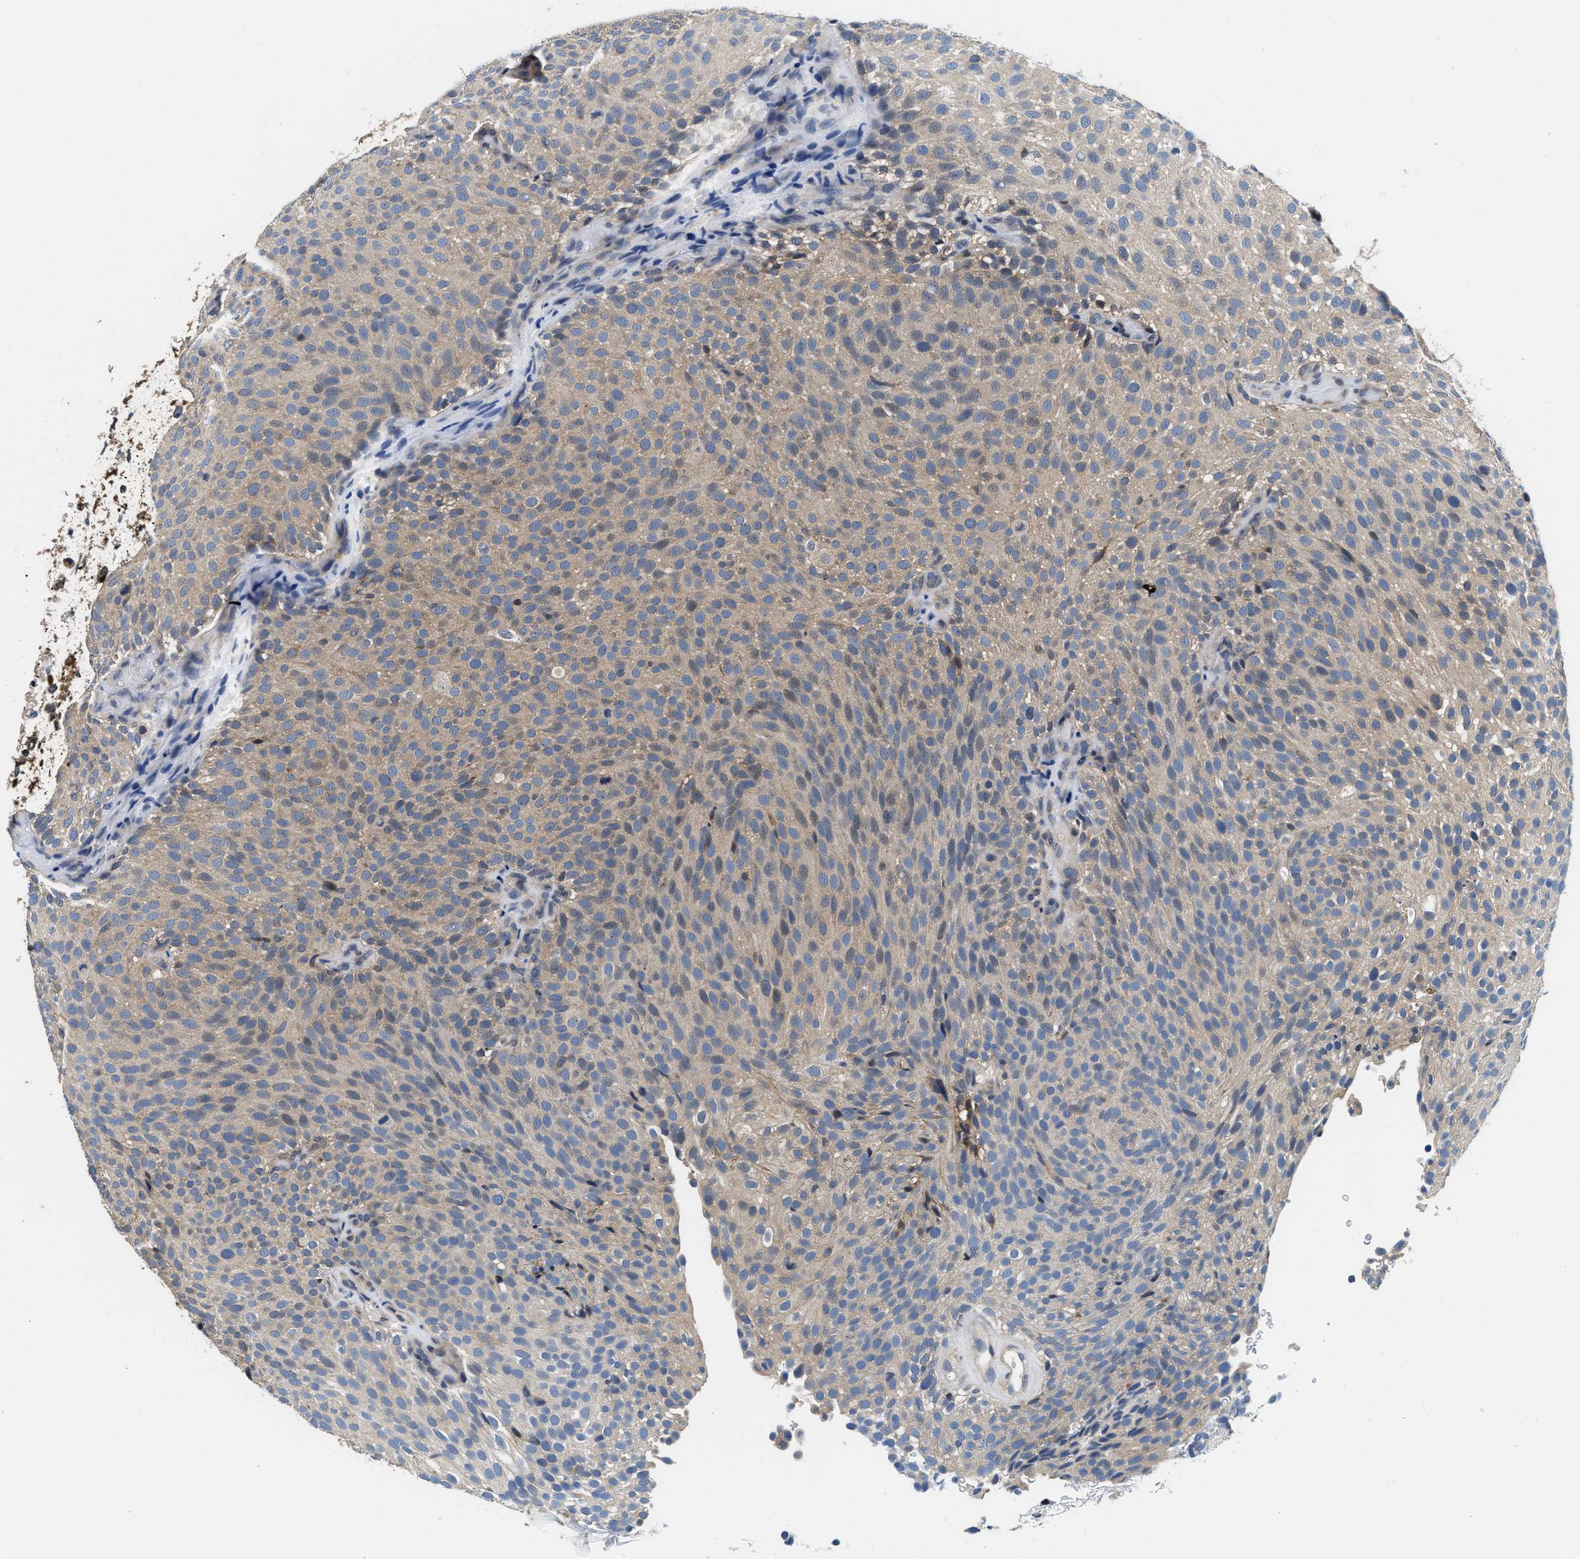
{"staining": {"intensity": "weak", "quantity": "25%-75%", "location": "cytoplasmic/membranous"}, "tissue": "urothelial cancer", "cell_type": "Tumor cells", "image_type": "cancer", "snomed": [{"axis": "morphology", "description": "Urothelial carcinoma, Low grade"}, {"axis": "topography", "description": "Urinary bladder"}], "caption": "A low amount of weak cytoplasmic/membranous expression is appreciated in approximately 25%-75% of tumor cells in urothelial cancer tissue.", "gene": "PHPT1", "patient": {"sex": "male", "age": 78}}